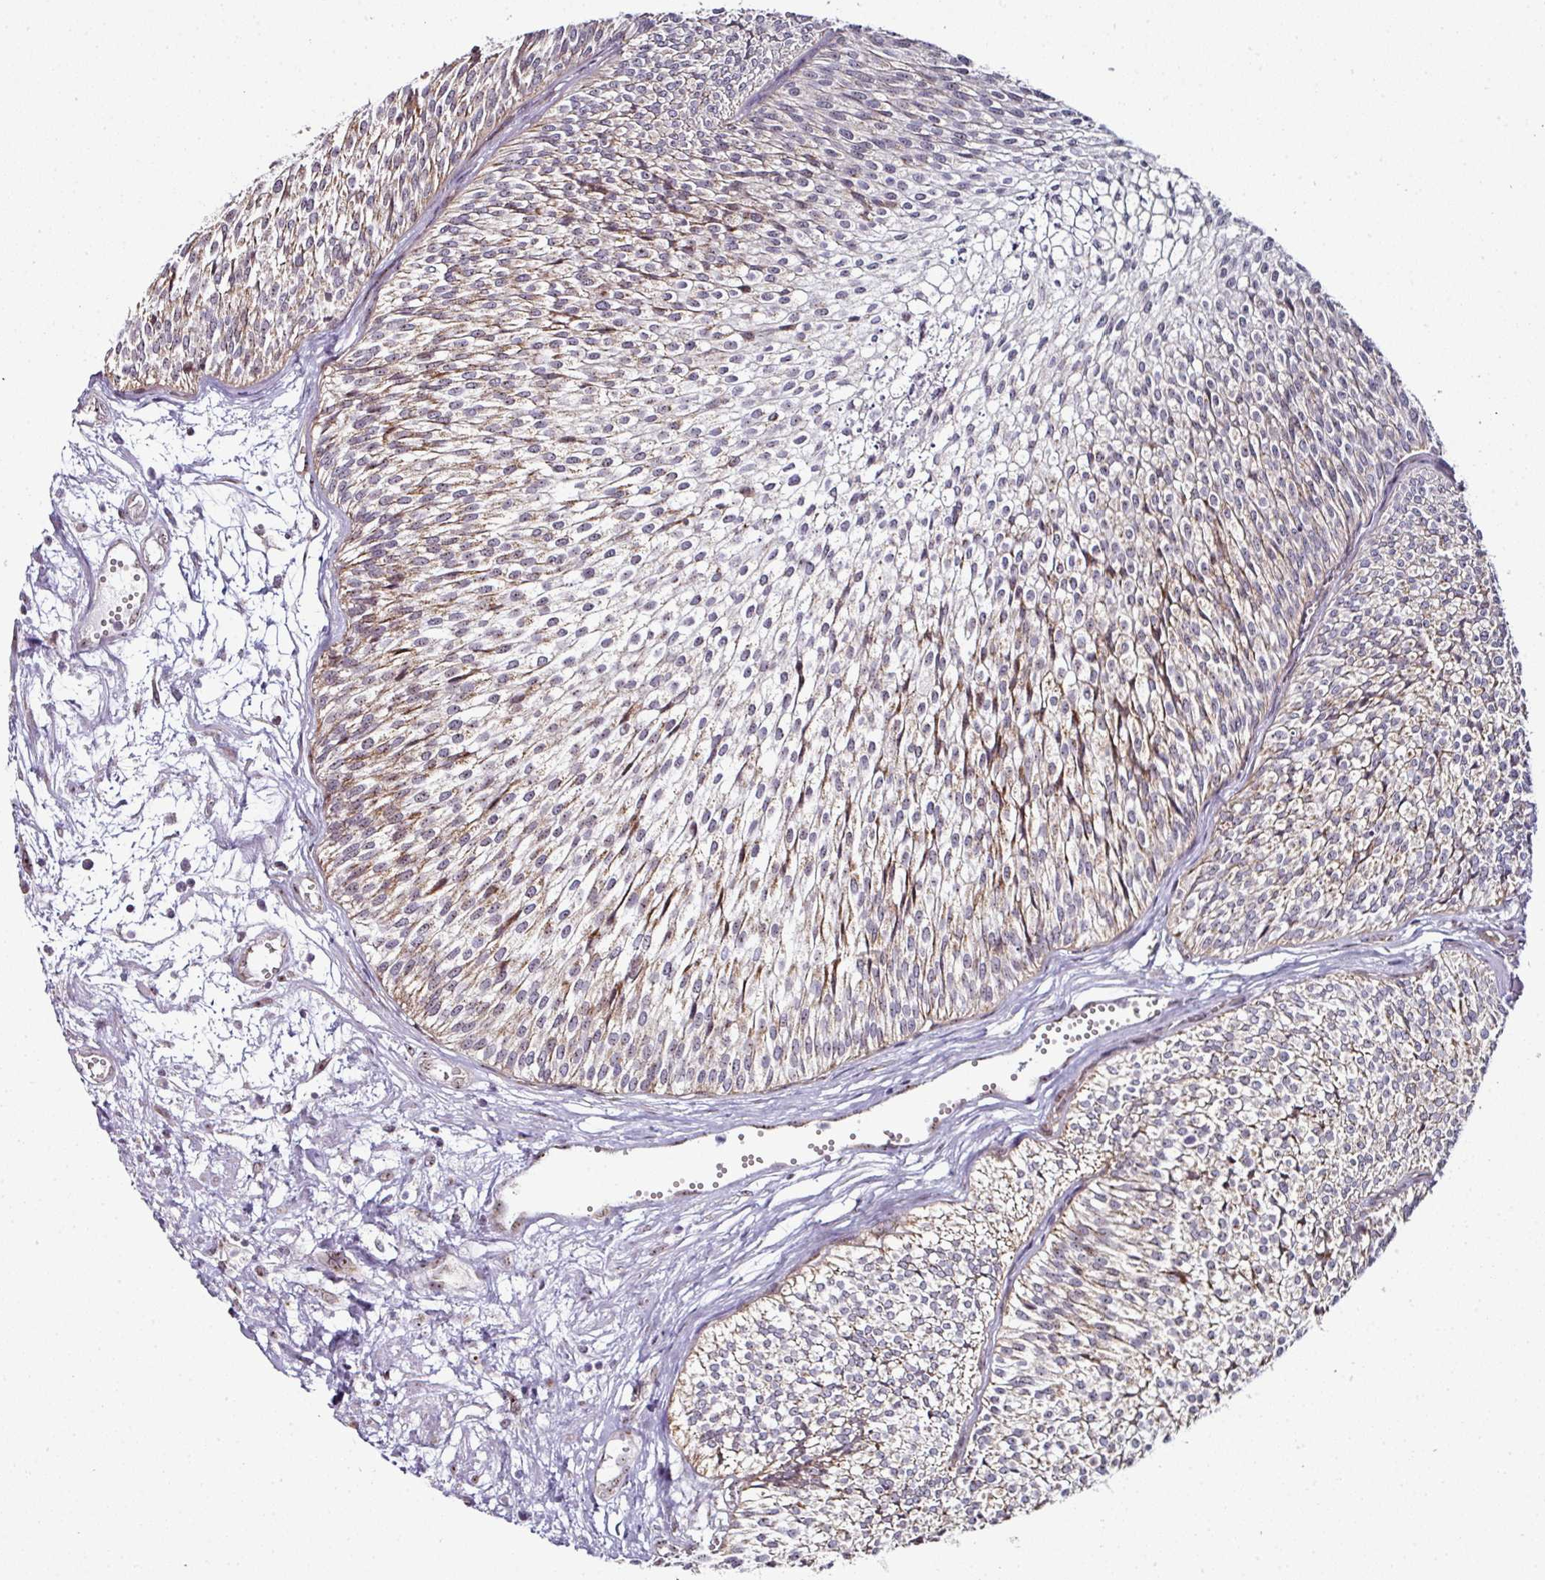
{"staining": {"intensity": "moderate", "quantity": "<25%", "location": "cytoplasmic/membranous"}, "tissue": "urothelial cancer", "cell_type": "Tumor cells", "image_type": "cancer", "snomed": [{"axis": "morphology", "description": "Urothelial carcinoma, Low grade"}, {"axis": "topography", "description": "Urinary bladder"}], "caption": "Human urothelial cancer stained with a protein marker exhibits moderate staining in tumor cells.", "gene": "NACC2", "patient": {"sex": "male", "age": 91}}